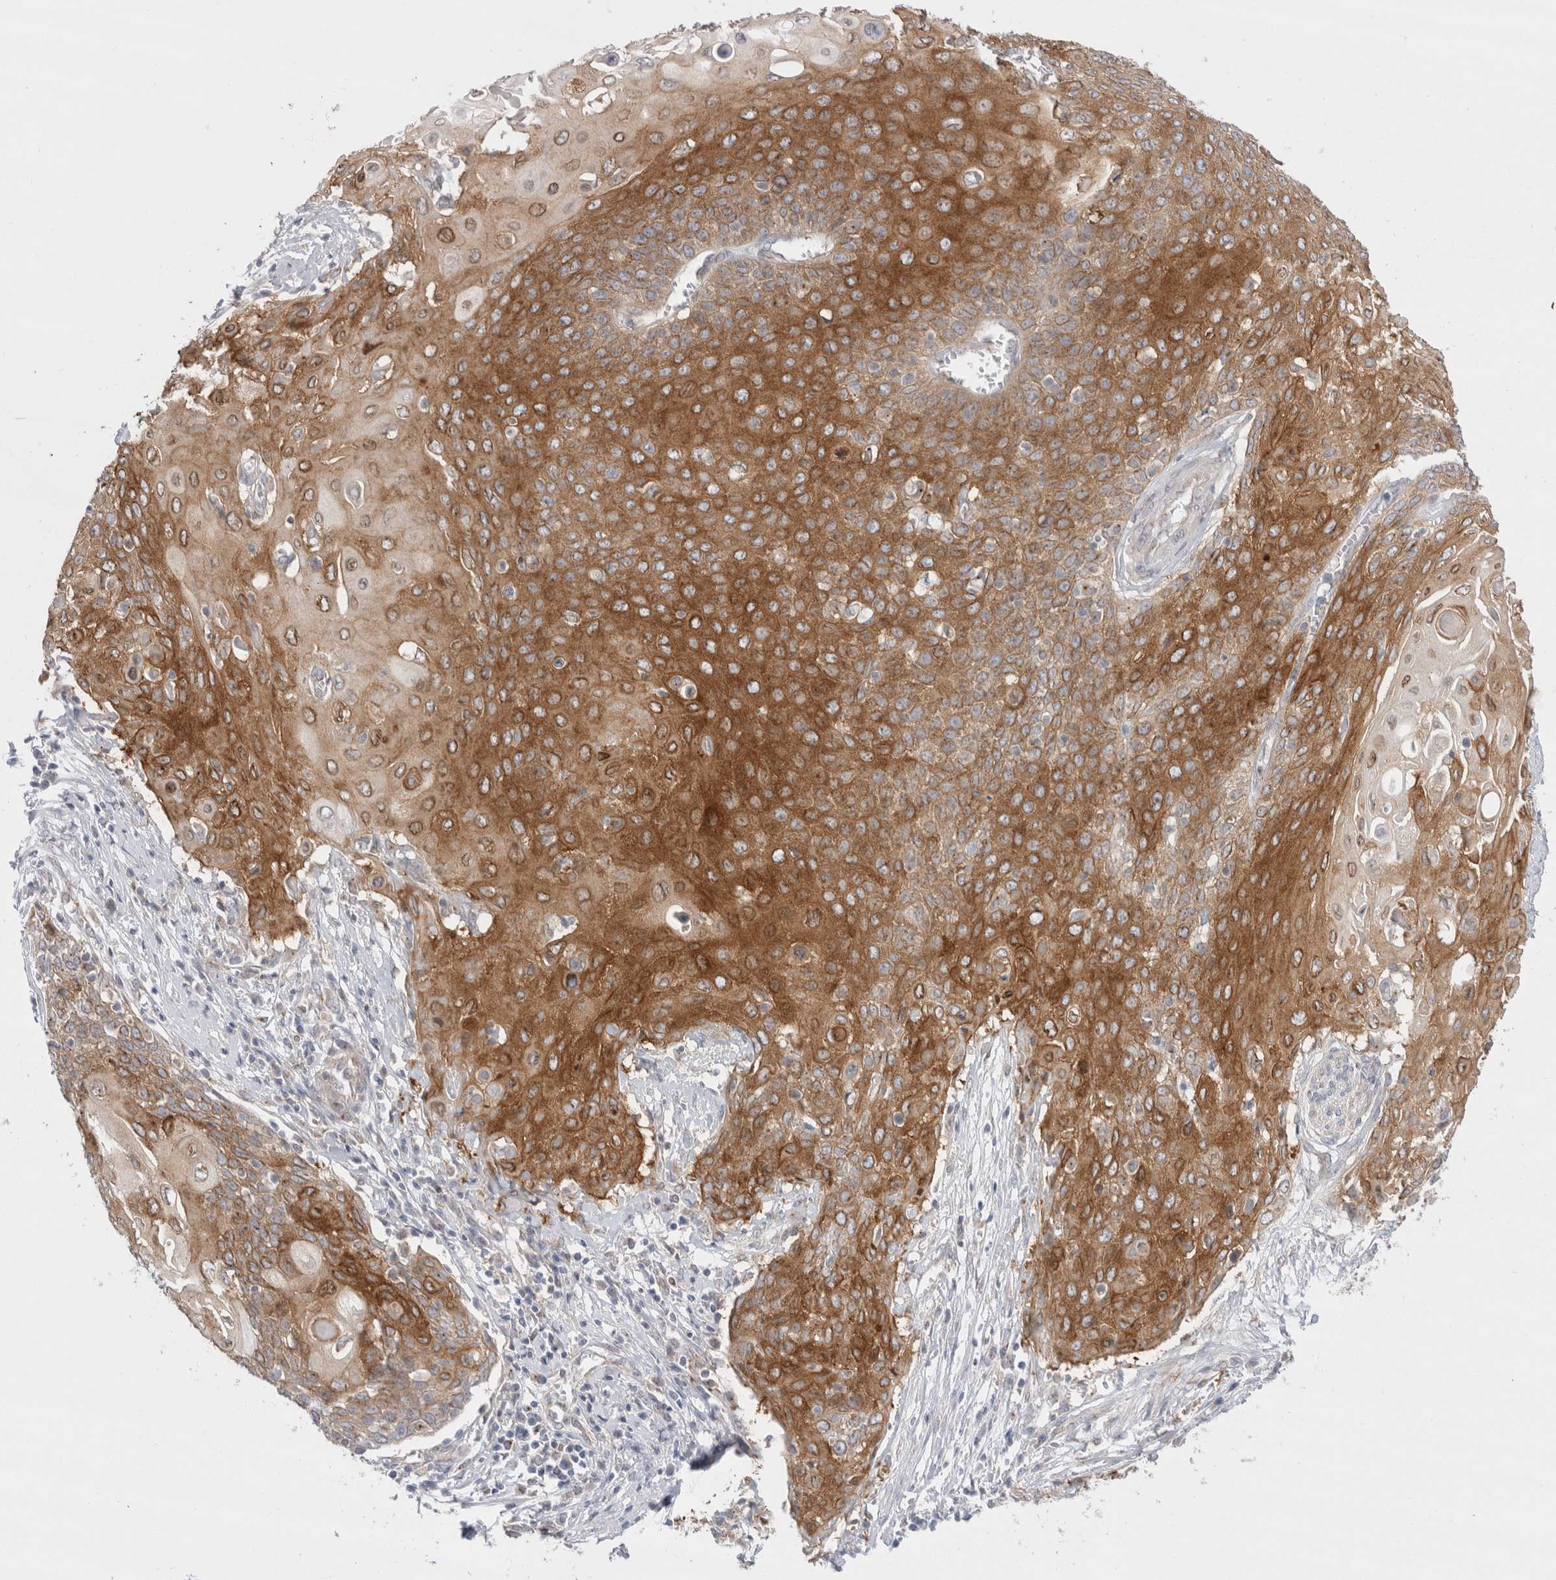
{"staining": {"intensity": "moderate", "quantity": ">75%", "location": "cytoplasmic/membranous"}, "tissue": "cervical cancer", "cell_type": "Tumor cells", "image_type": "cancer", "snomed": [{"axis": "morphology", "description": "Squamous cell carcinoma, NOS"}, {"axis": "topography", "description": "Cervix"}], "caption": "Immunohistochemical staining of cervical squamous cell carcinoma displays moderate cytoplasmic/membranous protein staining in approximately >75% of tumor cells.", "gene": "BICD2", "patient": {"sex": "female", "age": 39}}